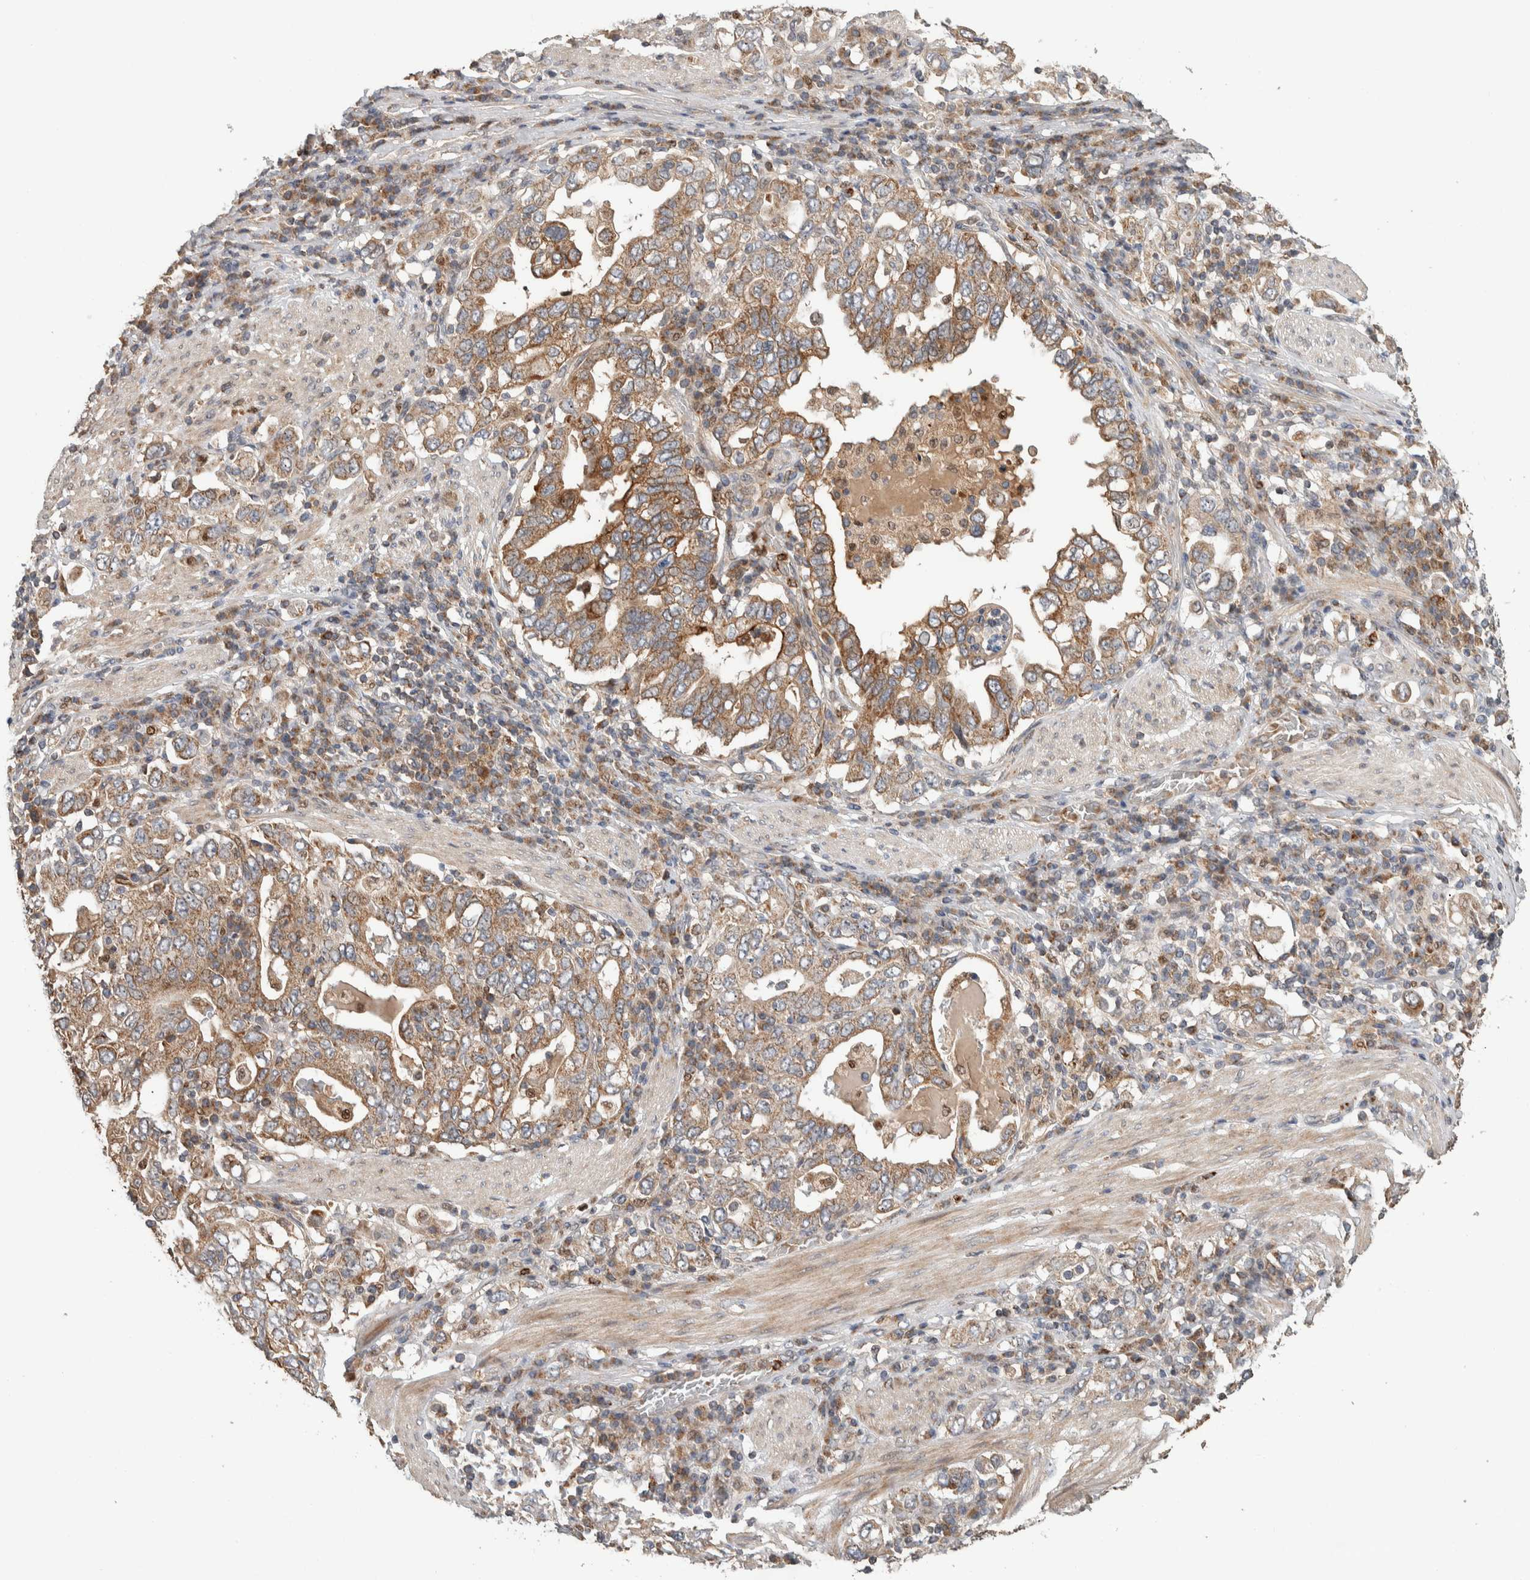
{"staining": {"intensity": "moderate", "quantity": ">75%", "location": "cytoplasmic/membranous"}, "tissue": "stomach cancer", "cell_type": "Tumor cells", "image_type": "cancer", "snomed": [{"axis": "morphology", "description": "Adenocarcinoma, NOS"}, {"axis": "topography", "description": "Stomach, upper"}], "caption": "A medium amount of moderate cytoplasmic/membranous positivity is identified in about >75% of tumor cells in stomach adenocarcinoma tissue.", "gene": "VPS53", "patient": {"sex": "male", "age": 62}}